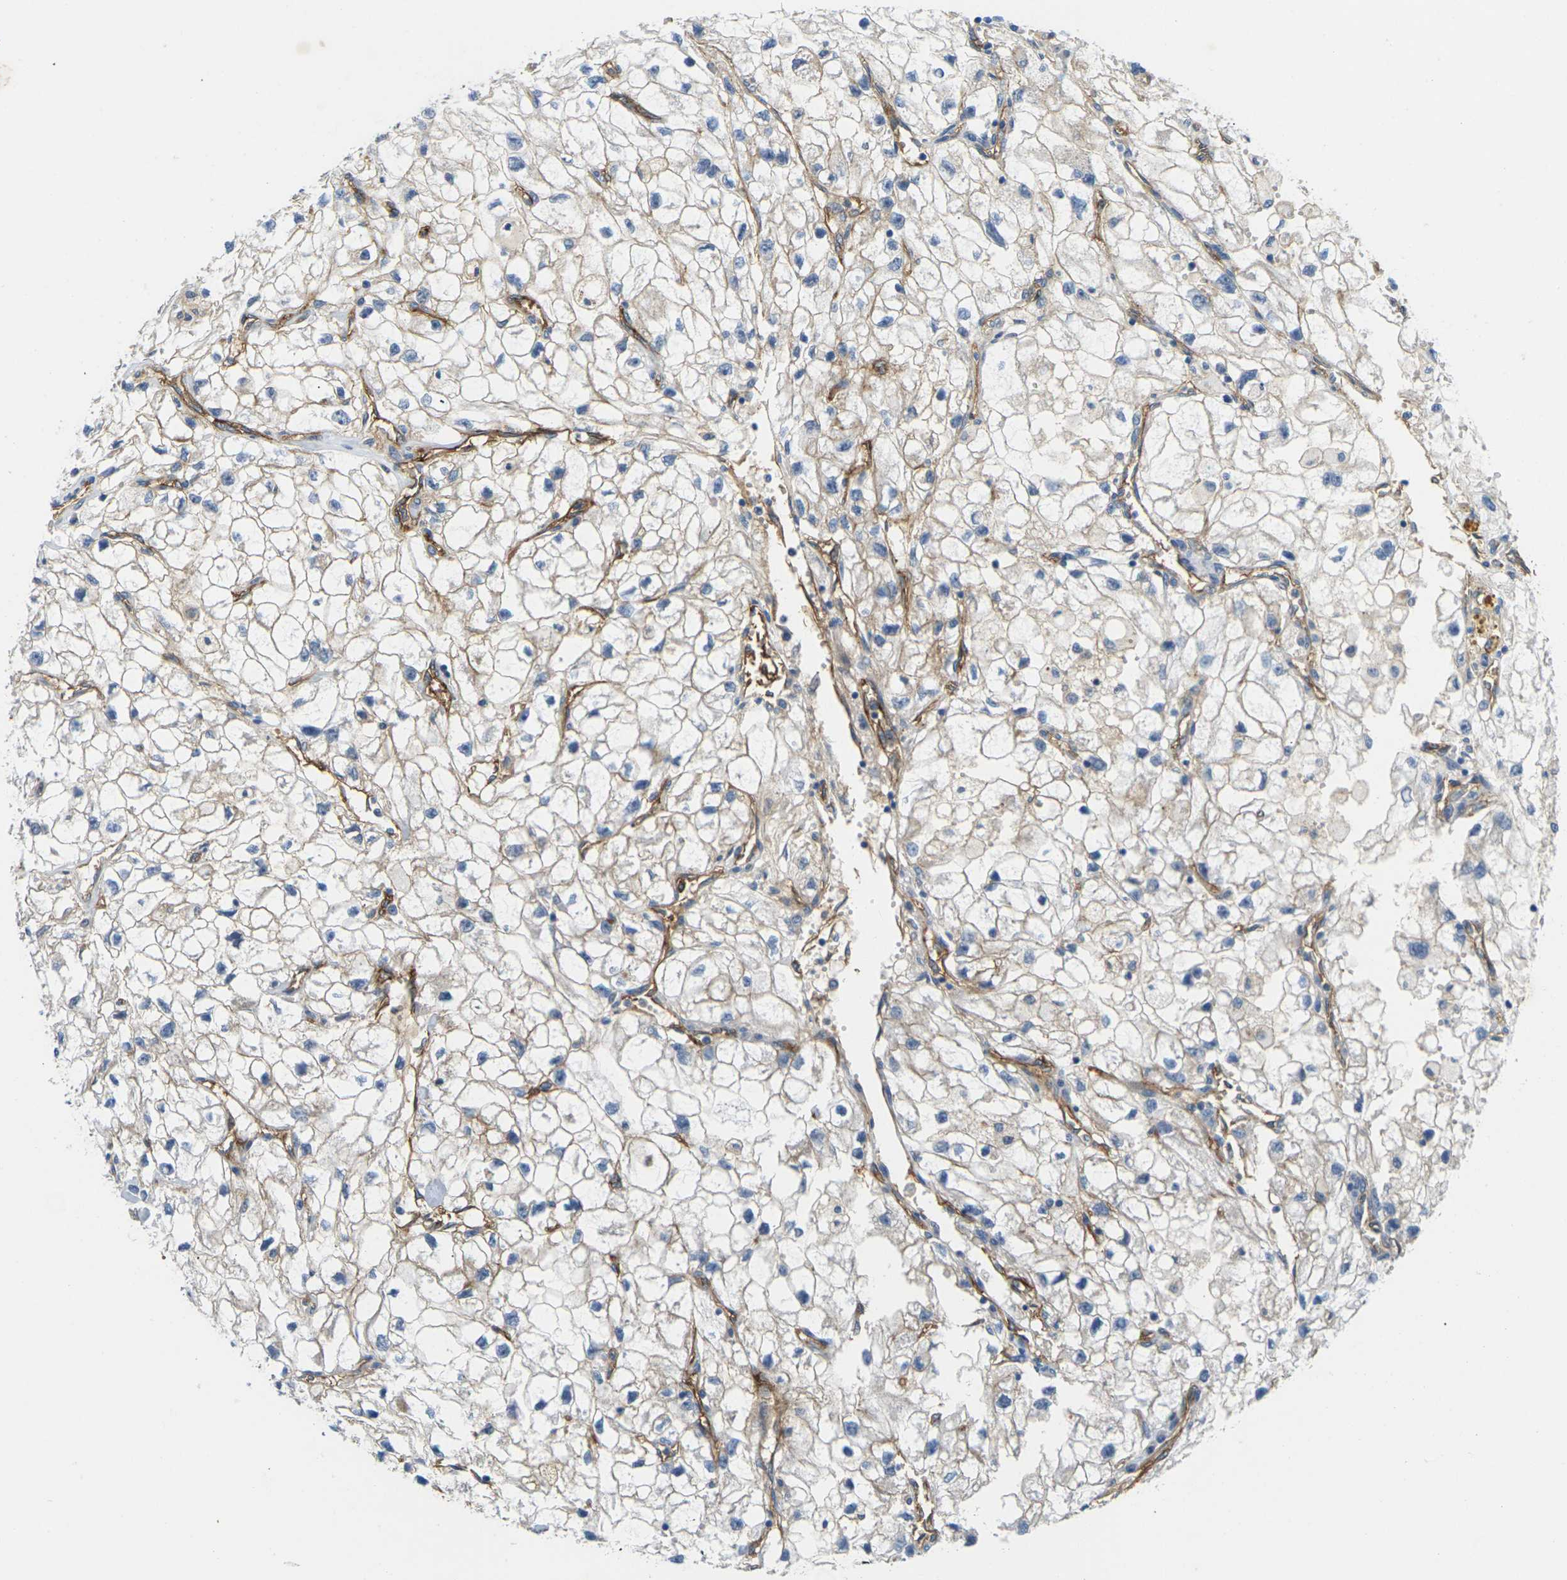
{"staining": {"intensity": "negative", "quantity": "none", "location": "none"}, "tissue": "renal cancer", "cell_type": "Tumor cells", "image_type": "cancer", "snomed": [{"axis": "morphology", "description": "Adenocarcinoma, NOS"}, {"axis": "topography", "description": "Kidney"}], "caption": "DAB (3,3'-diaminobenzidine) immunohistochemical staining of adenocarcinoma (renal) exhibits no significant expression in tumor cells.", "gene": "ITGA5", "patient": {"sex": "female", "age": 70}}